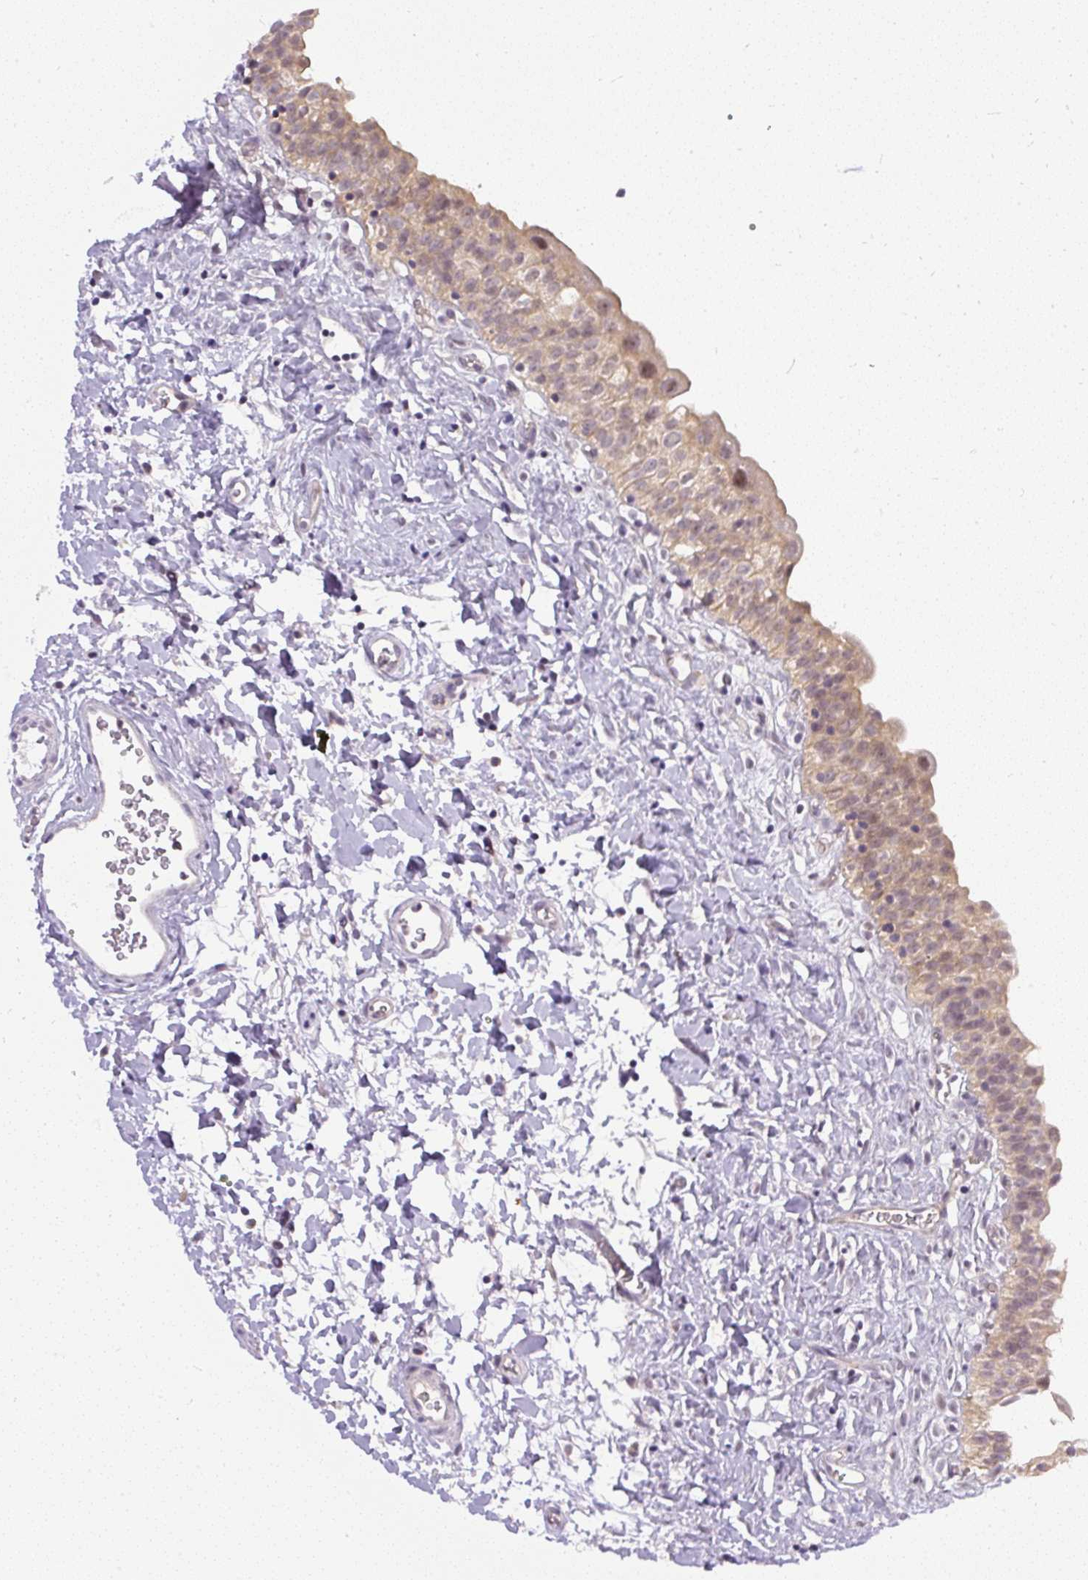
{"staining": {"intensity": "weak", "quantity": ">75%", "location": "cytoplasmic/membranous,nuclear"}, "tissue": "urinary bladder", "cell_type": "Urothelial cells", "image_type": "normal", "snomed": [{"axis": "morphology", "description": "Normal tissue, NOS"}, {"axis": "topography", "description": "Urinary bladder"}], "caption": "An IHC photomicrograph of normal tissue is shown. Protein staining in brown labels weak cytoplasmic/membranous,nuclear positivity in urinary bladder within urothelial cells.", "gene": "FAM117B", "patient": {"sex": "male", "age": 51}}